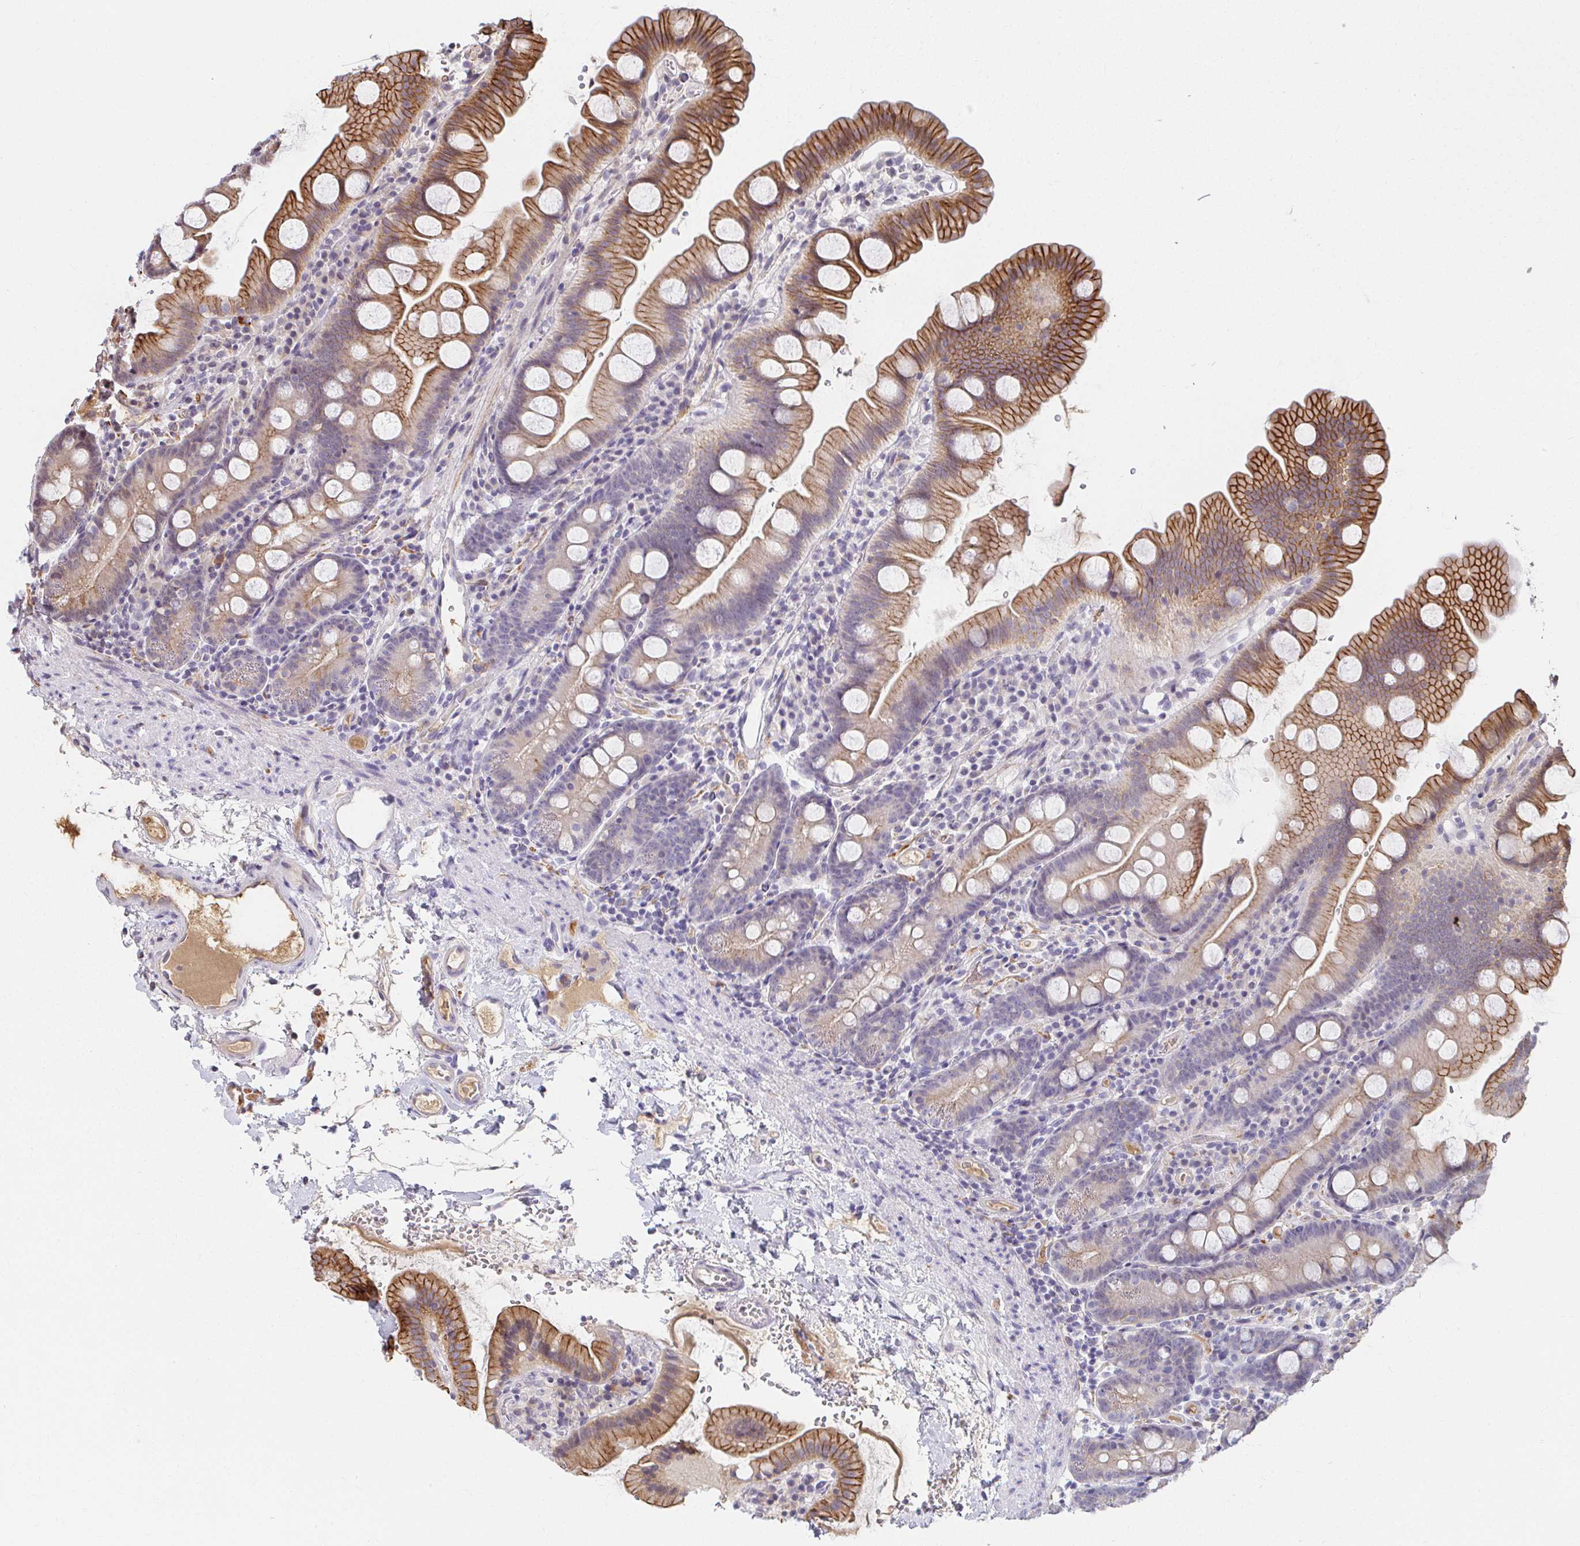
{"staining": {"intensity": "moderate", "quantity": ">75%", "location": "cytoplasmic/membranous"}, "tissue": "small intestine", "cell_type": "Glandular cells", "image_type": "normal", "snomed": [{"axis": "morphology", "description": "Normal tissue, NOS"}, {"axis": "topography", "description": "Small intestine"}], "caption": "Unremarkable small intestine shows moderate cytoplasmic/membranous staining in about >75% of glandular cells, visualized by immunohistochemistry. (DAB IHC, brown staining for protein, blue staining for nuclei).", "gene": "ANK3", "patient": {"sex": "female", "age": 68}}